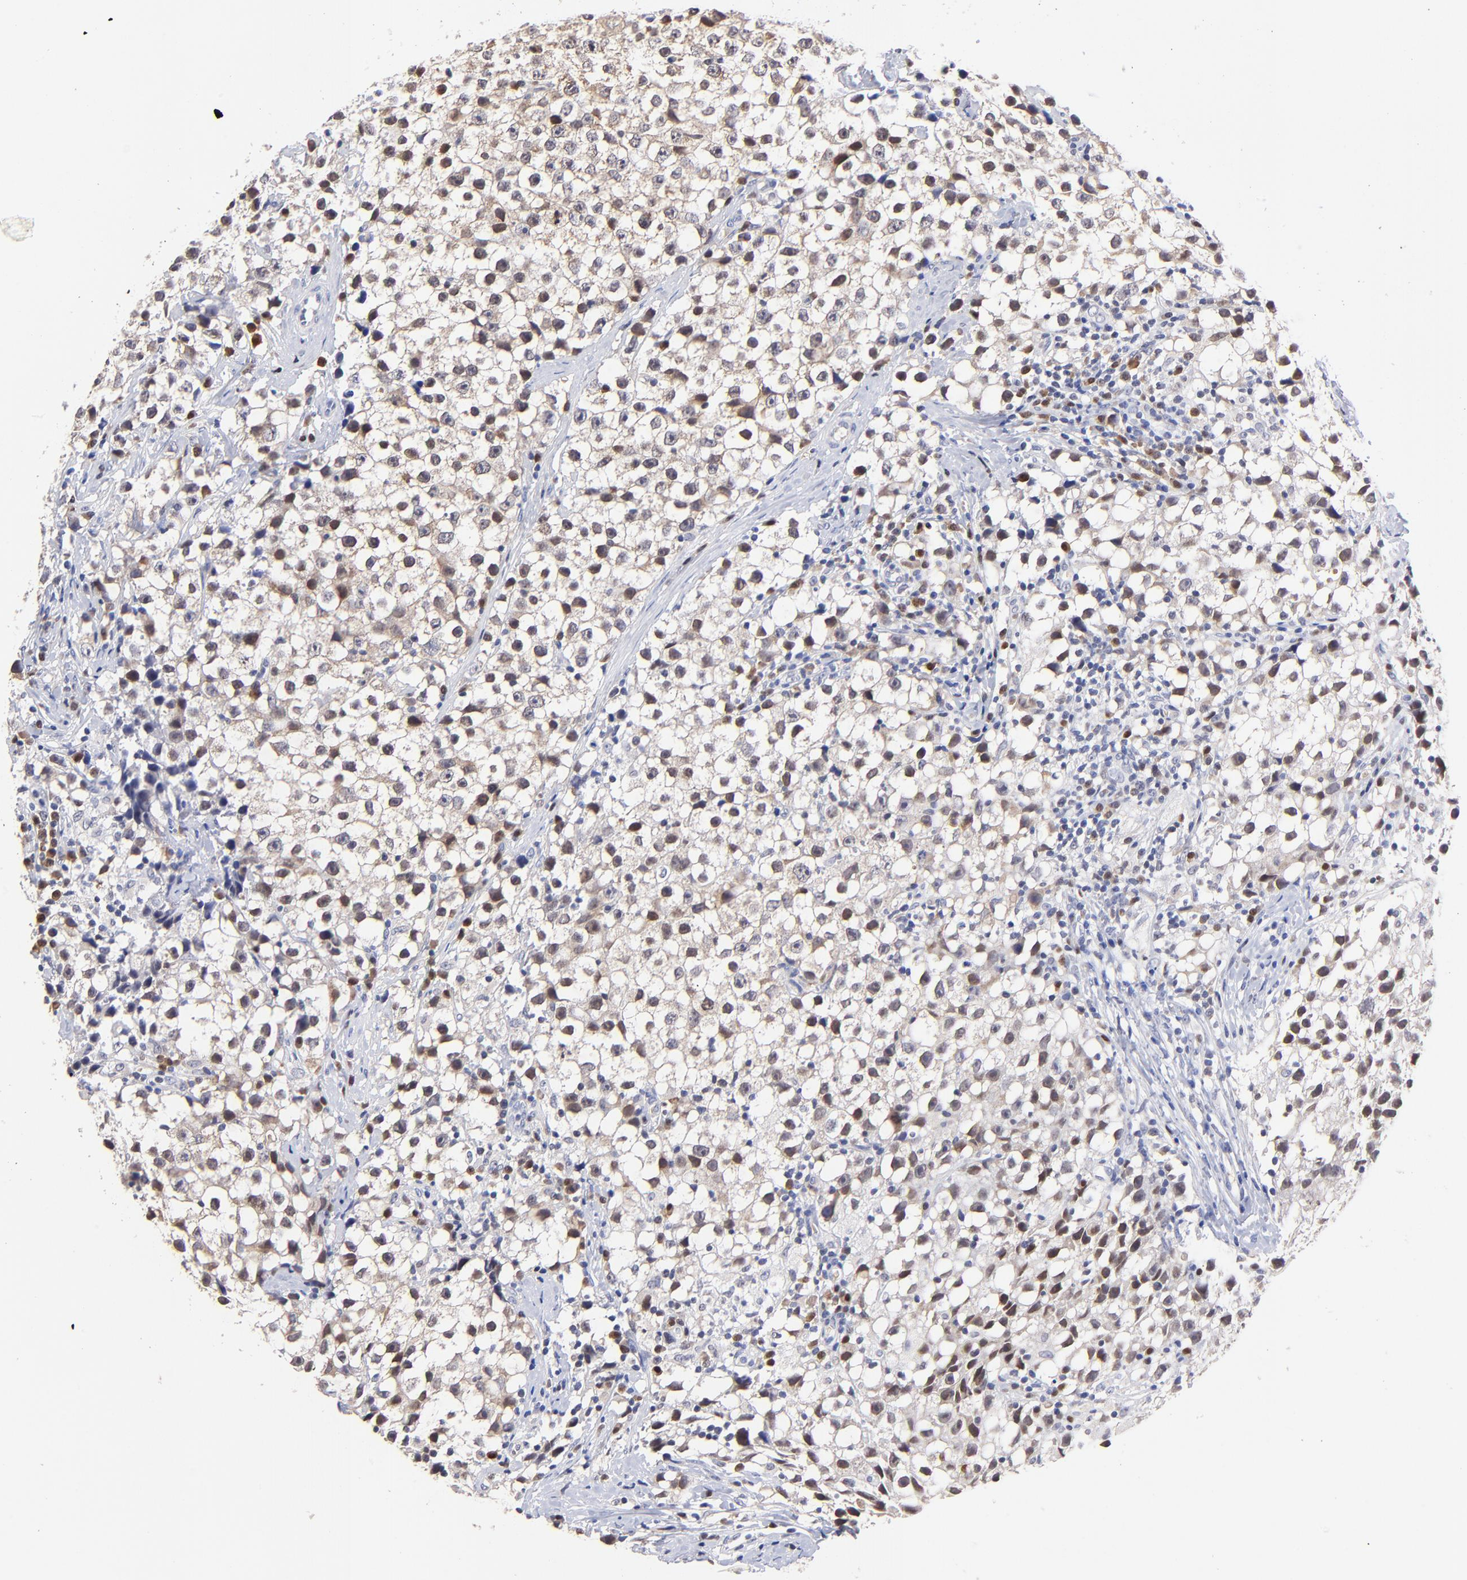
{"staining": {"intensity": "moderate", "quantity": ">75%", "location": "nuclear"}, "tissue": "testis cancer", "cell_type": "Tumor cells", "image_type": "cancer", "snomed": [{"axis": "morphology", "description": "Seminoma, NOS"}, {"axis": "topography", "description": "Testis"}], "caption": "A medium amount of moderate nuclear positivity is appreciated in about >75% of tumor cells in testis cancer tissue. Ihc stains the protein in brown and the nuclei are stained blue.", "gene": "ZNF155", "patient": {"sex": "male", "age": 35}}